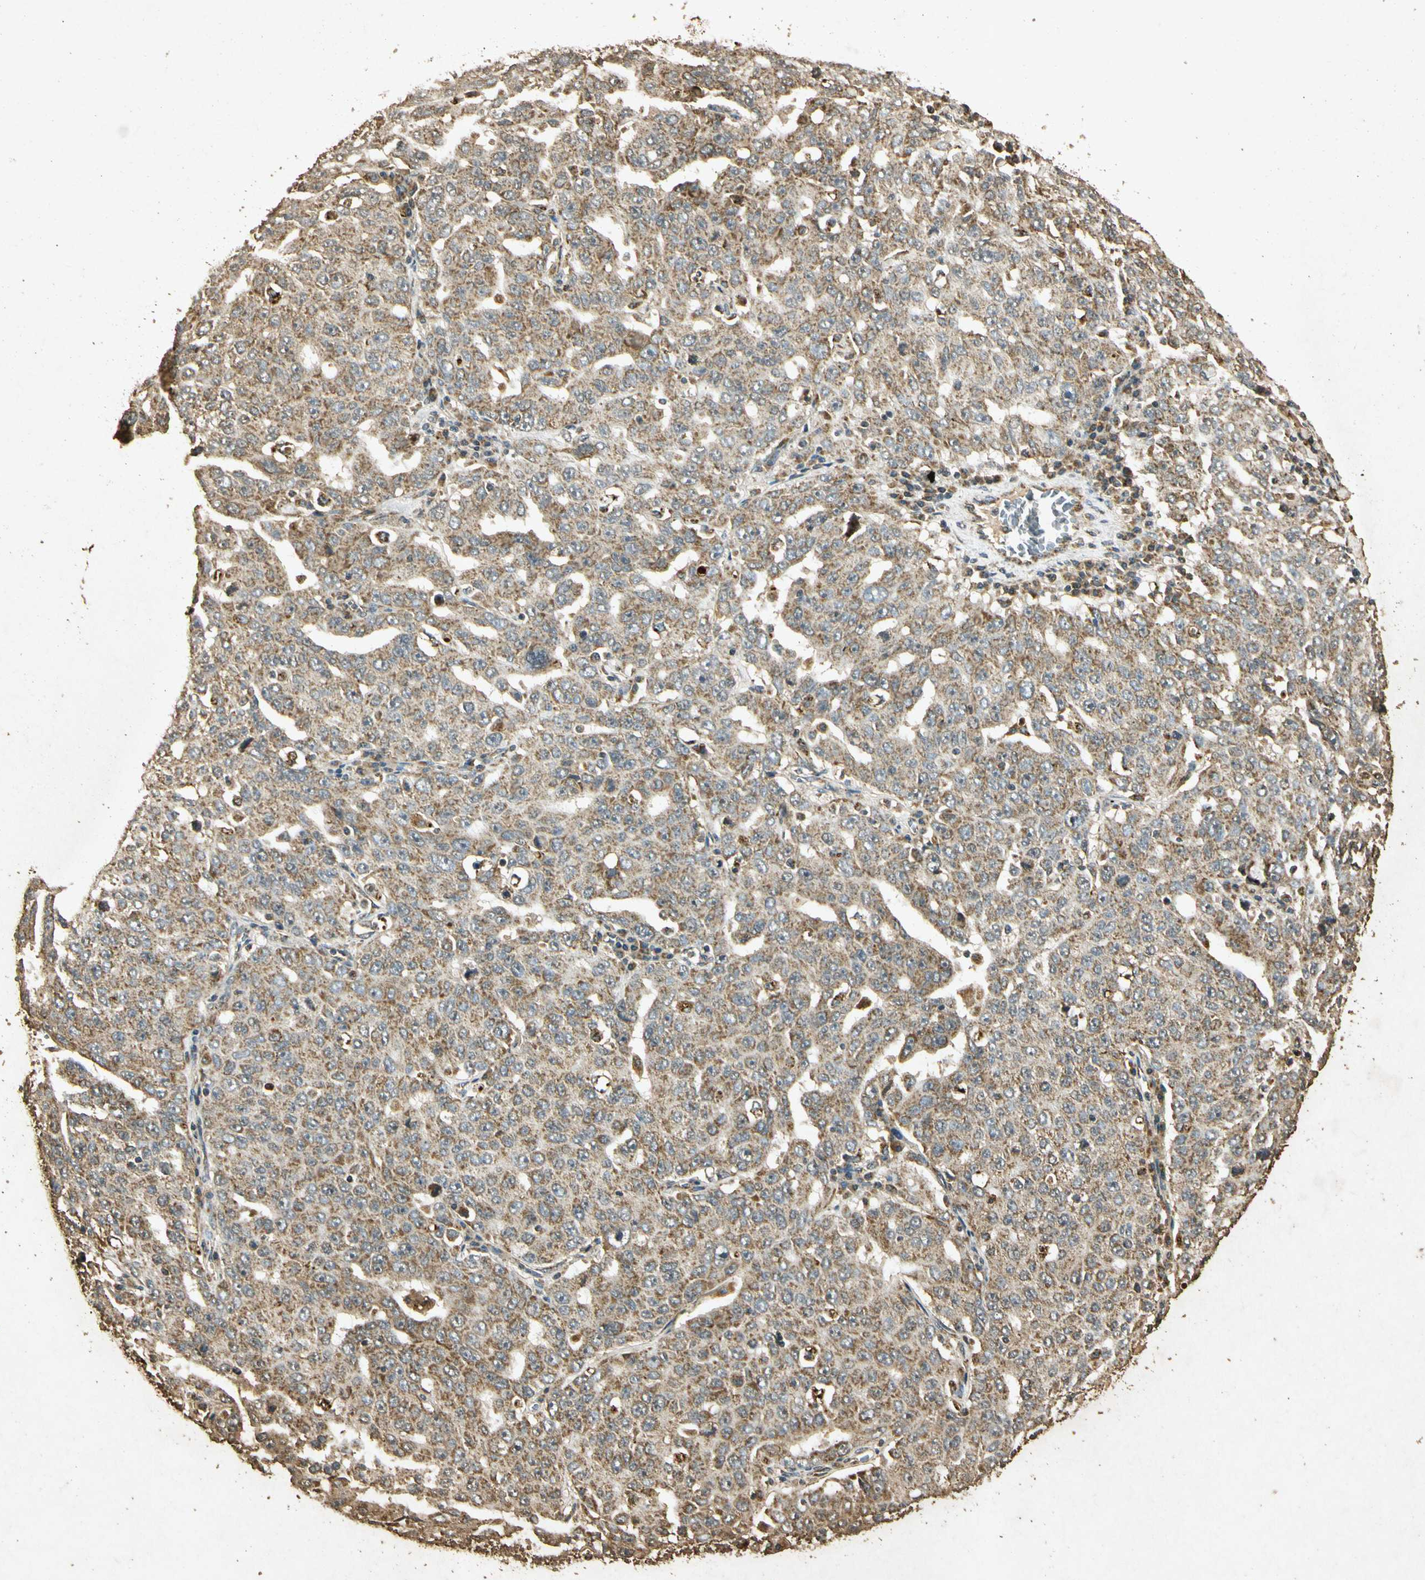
{"staining": {"intensity": "weak", "quantity": ">75%", "location": "cytoplasmic/membranous"}, "tissue": "ovarian cancer", "cell_type": "Tumor cells", "image_type": "cancer", "snomed": [{"axis": "morphology", "description": "Carcinoma, endometroid"}, {"axis": "topography", "description": "Ovary"}], "caption": "Brown immunohistochemical staining in ovarian cancer (endometroid carcinoma) reveals weak cytoplasmic/membranous staining in approximately >75% of tumor cells.", "gene": "PRDX3", "patient": {"sex": "female", "age": 62}}